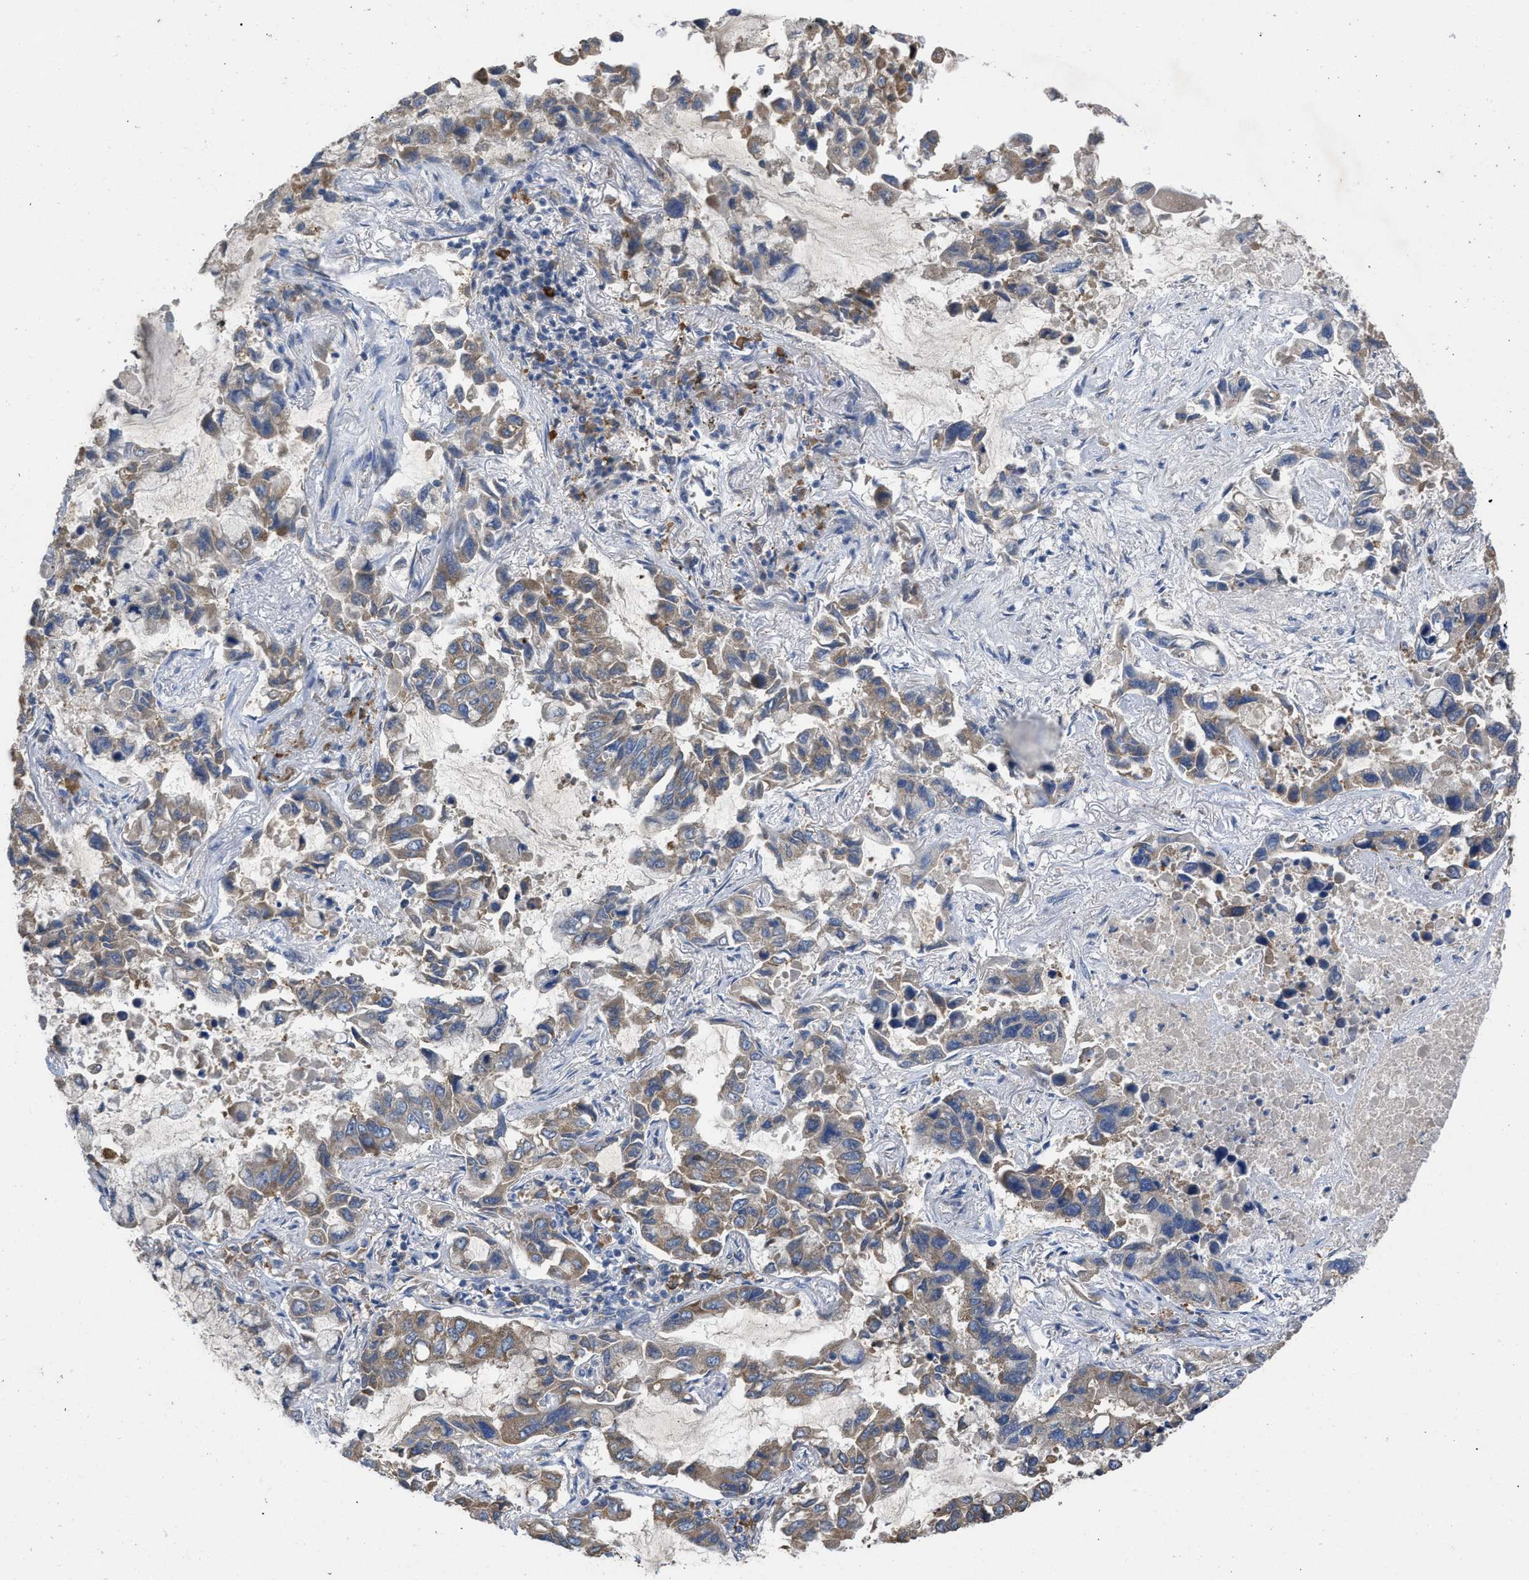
{"staining": {"intensity": "moderate", "quantity": "25%-75%", "location": "cytoplasmic/membranous"}, "tissue": "lung cancer", "cell_type": "Tumor cells", "image_type": "cancer", "snomed": [{"axis": "morphology", "description": "Adenocarcinoma, NOS"}, {"axis": "topography", "description": "Lung"}], "caption": "Lung adenocarcinoma was stained to show a protein in brown. There is medium levels of moderate cytoplasmic/membranous positivity in approximately 25%-75% of tumor cells. The staining is performed using DAB brown chromogen to label protein expression. The nuclei are counter-stained blue using hematoxylin.", "gene": "TMEM131", "patient": {"sex": "male", "age": 64}}